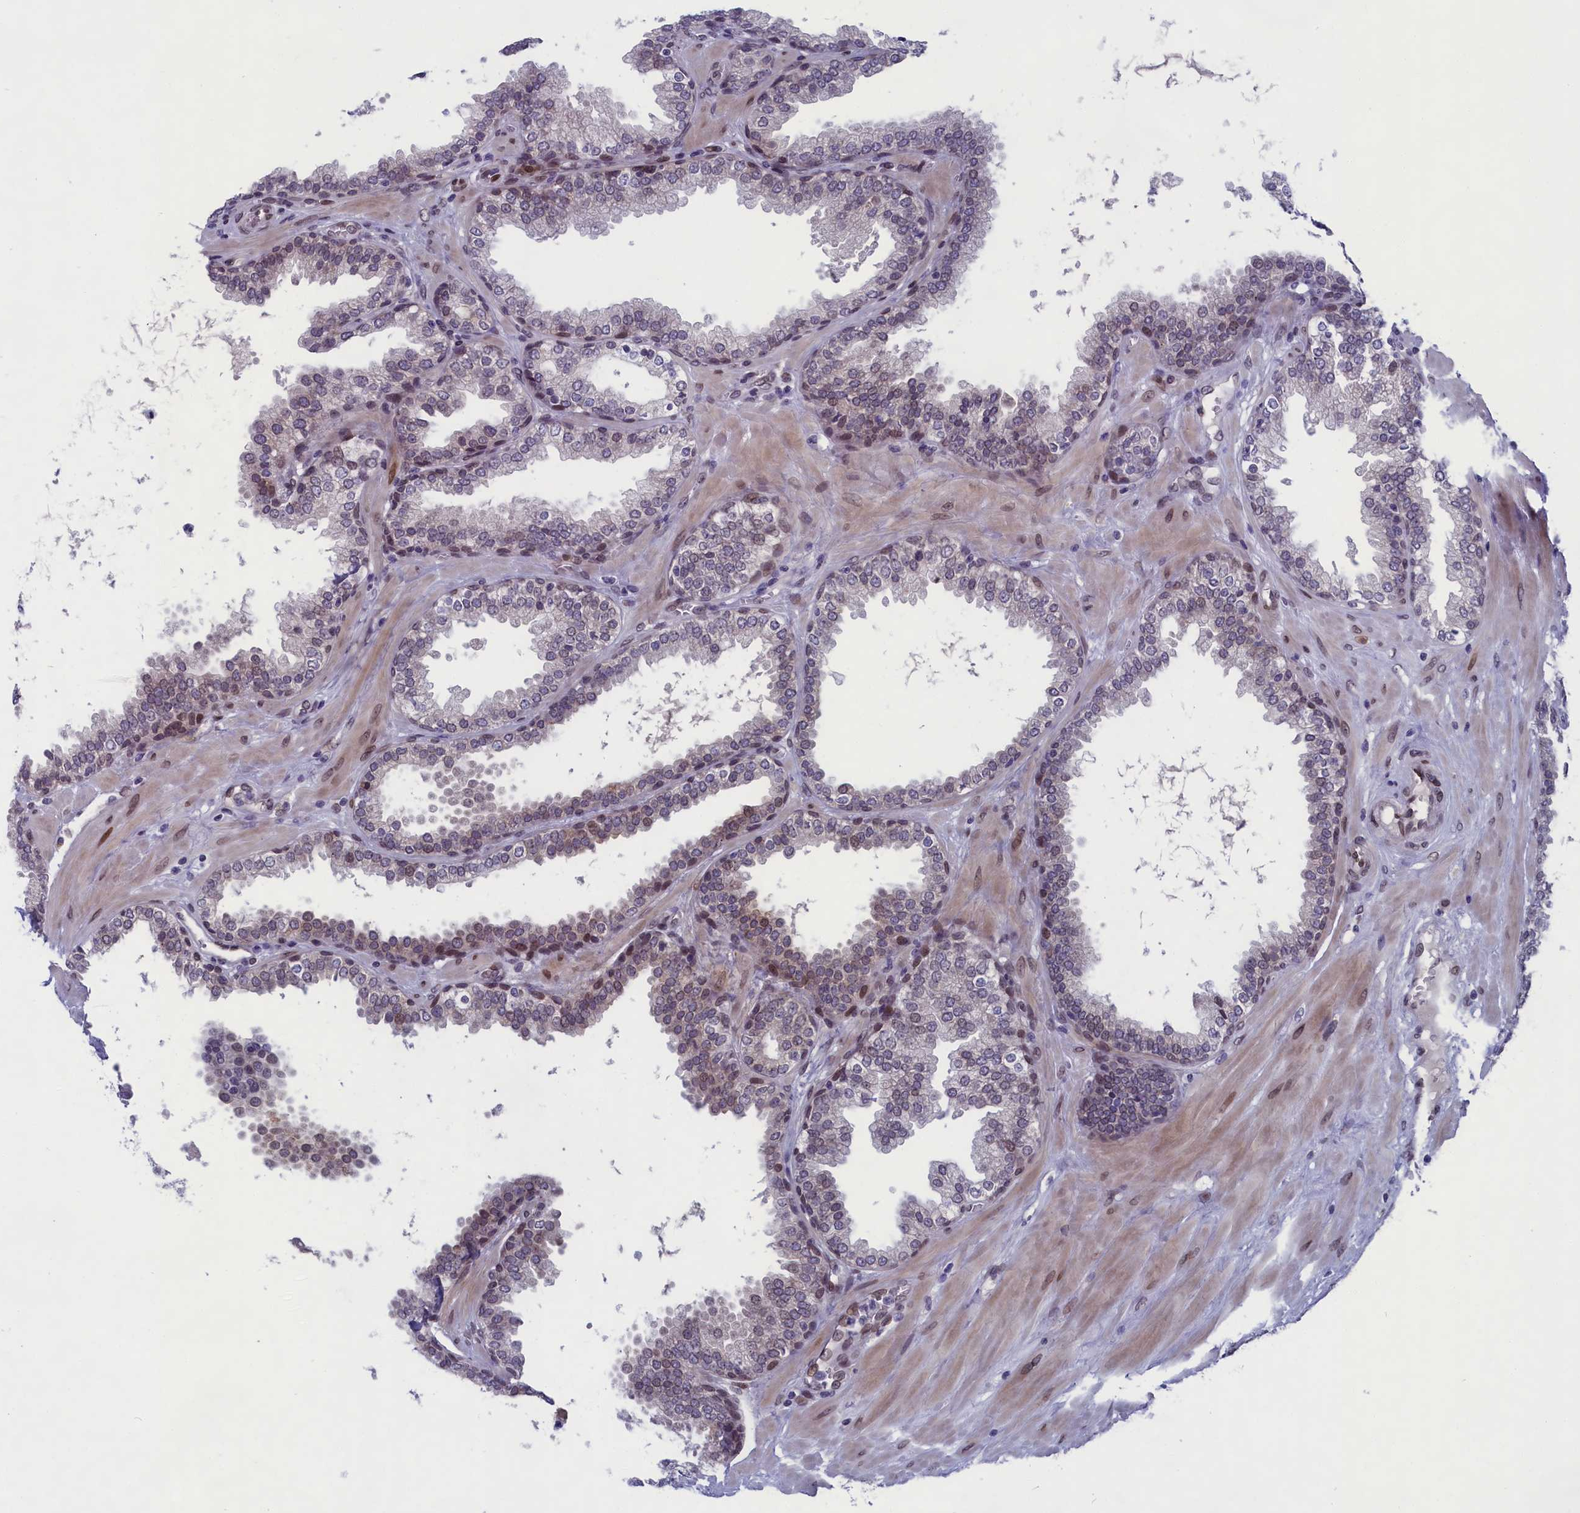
{"staining": {"intensity": "moderate", "quantity": "<25%", "location": "nuclear"}, "tissue": "prostate", "cell_type": "Glandular cells", "image_type": "normal", "snomed": [{"axis": "morphology", "description": "Normal tissue, NOS"}, {"axis": "topography", "description": "Prostate"}], "caption": "A brown stain highlights moderate nuclear positivity of a protein in glandular cells of benign prostate. The staining was performed using DAB (3,3'-diaminobenzidine), with brown indicating positive protein expression. Nuclei are stained blue with hematoxylin.", "gene": "GPSM1", "patient": {"sex": "male", "age": 51}}